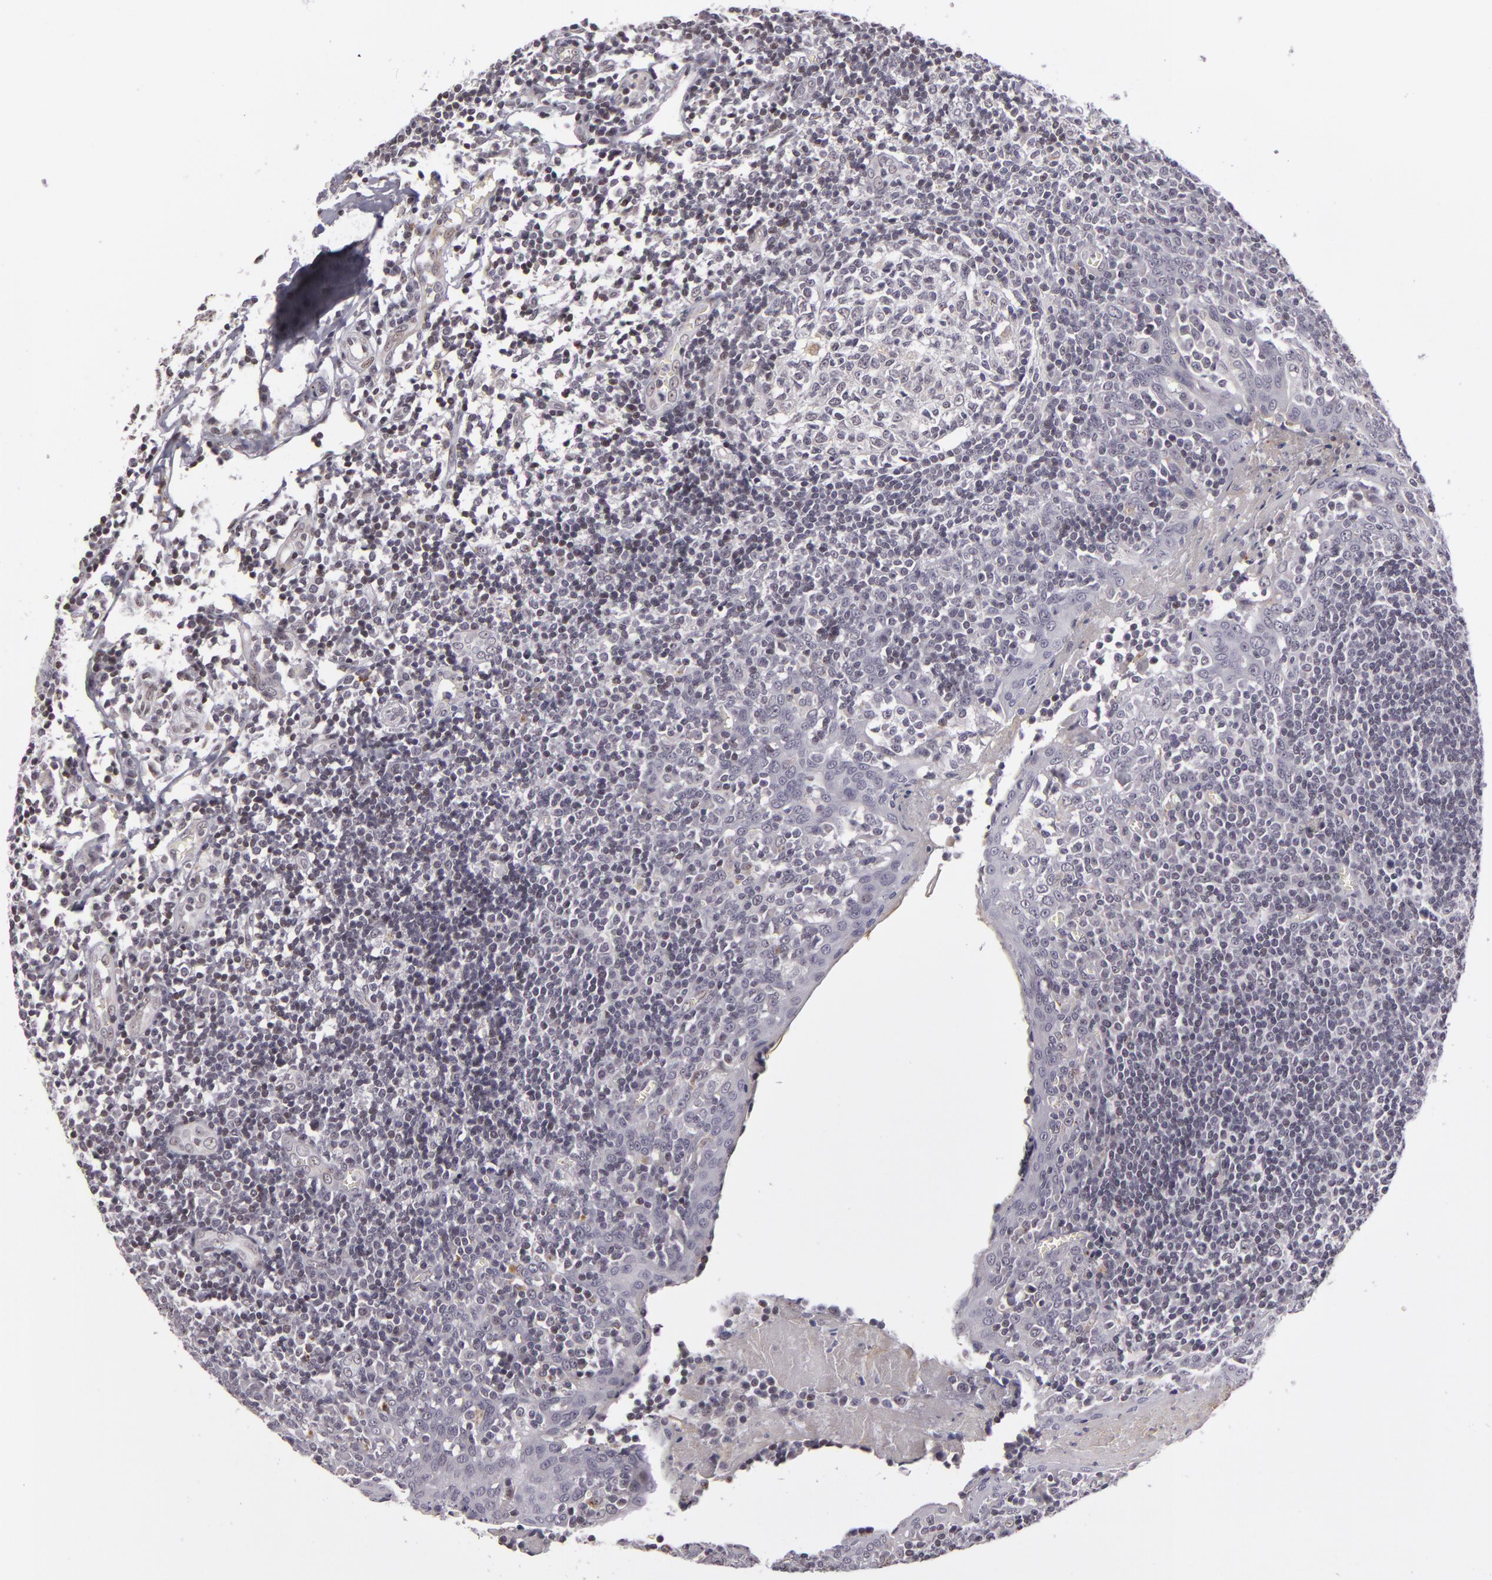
{"staining": {"intensity": "negative", "quantity": "none", "location": "none"}, "tissue": "tonsil", "cell_type": "Germinal center cells", "image_type": "normal", "snomed": [{"axis": "morphology", "description": "Normal tissue, NOS"}, {"axis": "topography", "description": "Tonsil"}], "caption": "DAB (3,3'-diaminobenzidine) immunohistochemical staining of benign human tonsil exhibits no significant expression in germinal center cells.", "gene": "RRP7A", "patient": {"sex": "female", "age": 41}}